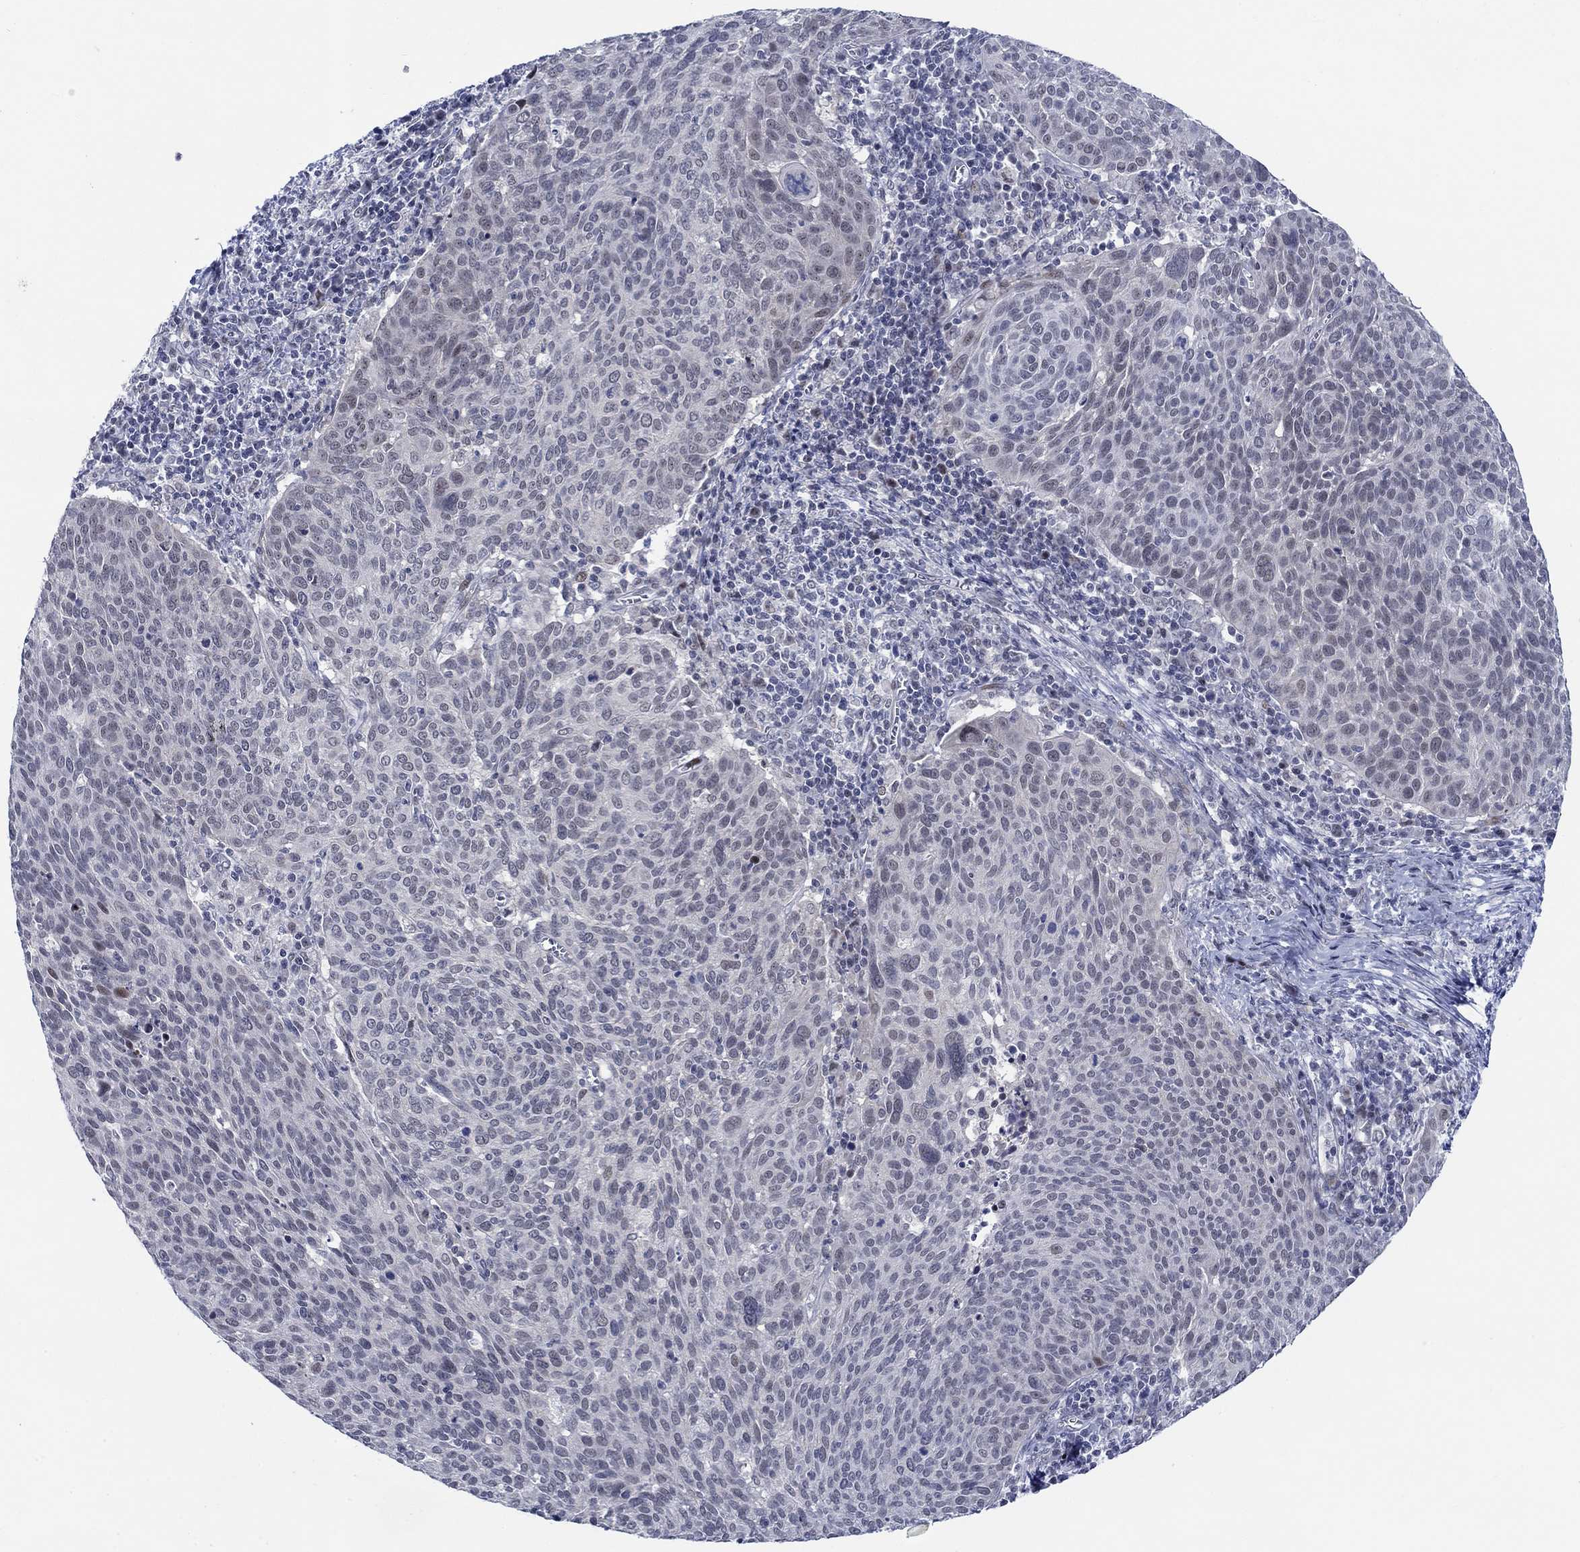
{"staining": {"intensity": "negative", "quantity": "none", "location": "none"}, "tissue": "cervical cancer", "cell_type": "Tumor cells", "image_type": "cancer", "snomed": [{"axis": "morphology", "description": "Squamous cell carcinoma, NOS"}, {"axis": "topography", "description": "Cervix"}], "caption": "Cervical cancer (squamous cell carcinoma) was stained to show a protein in brown. There is no significant positivity in tumor cells. Nuclei are stained in blue.", "gene": "NEU3", "patient": {"sex": "female", "age": 39}}